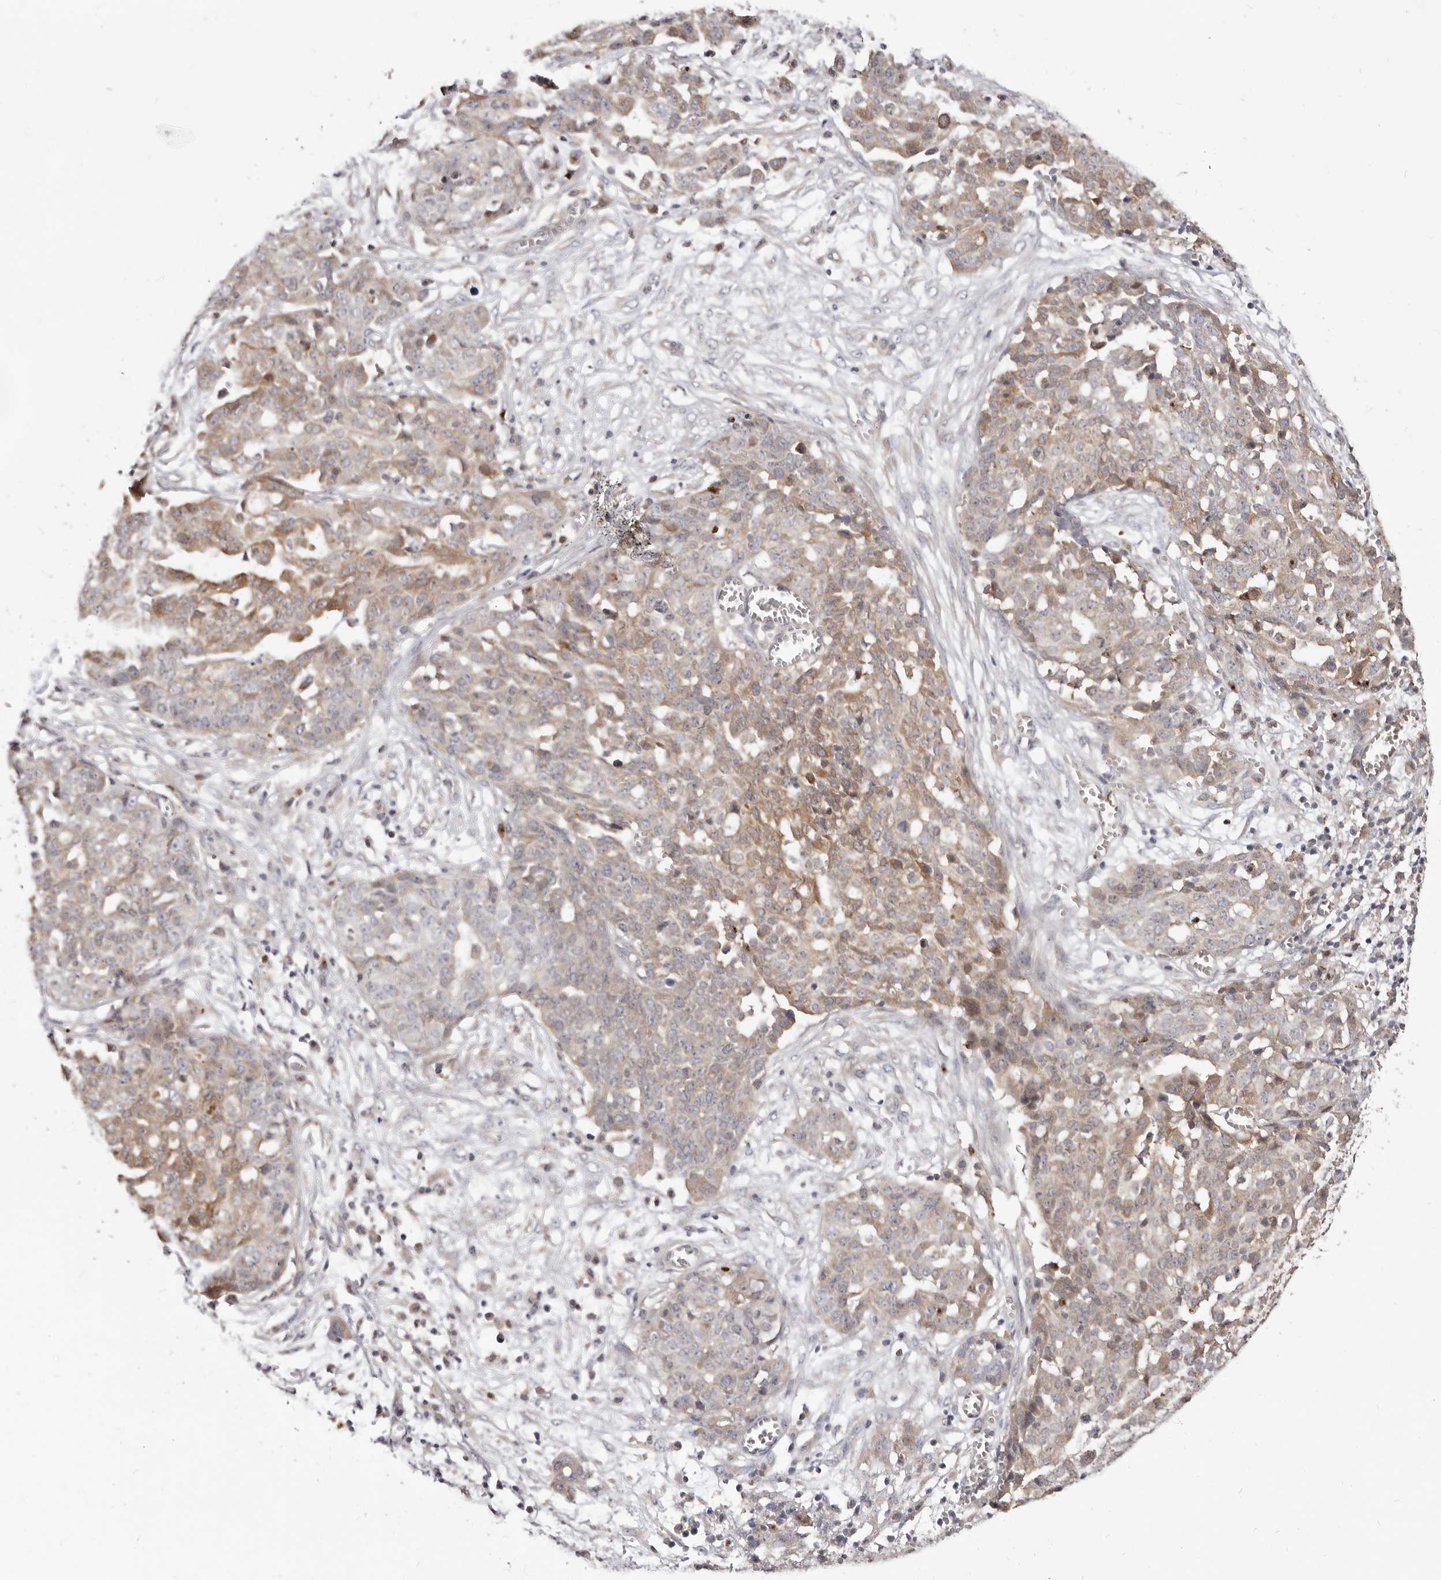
{"staining": {"intensity": "moderate", "quantity": "25%-75%", "location": "cytoplasmic/membranous"}, "tissue": "ovarian cancer", "cell_type": "Tumor cells", "image_type": "cancer", "snomed": [{"axis": "morphology", "description": "Cystadenocarcinoma, serous, NOS"}, {"axis": "topography", "description": "Soft tissue"}, {"axis": "topography", "description": "Ovary"}], "caption": "Ovarian serous cystadenocarcinoma stained with IHC demonstrates moderate cytoplasmic/membranous positivity in about 25%-75% of tumor cells.", "gene": "TC2N", "patient": {"sex": "female", "age": 57}}